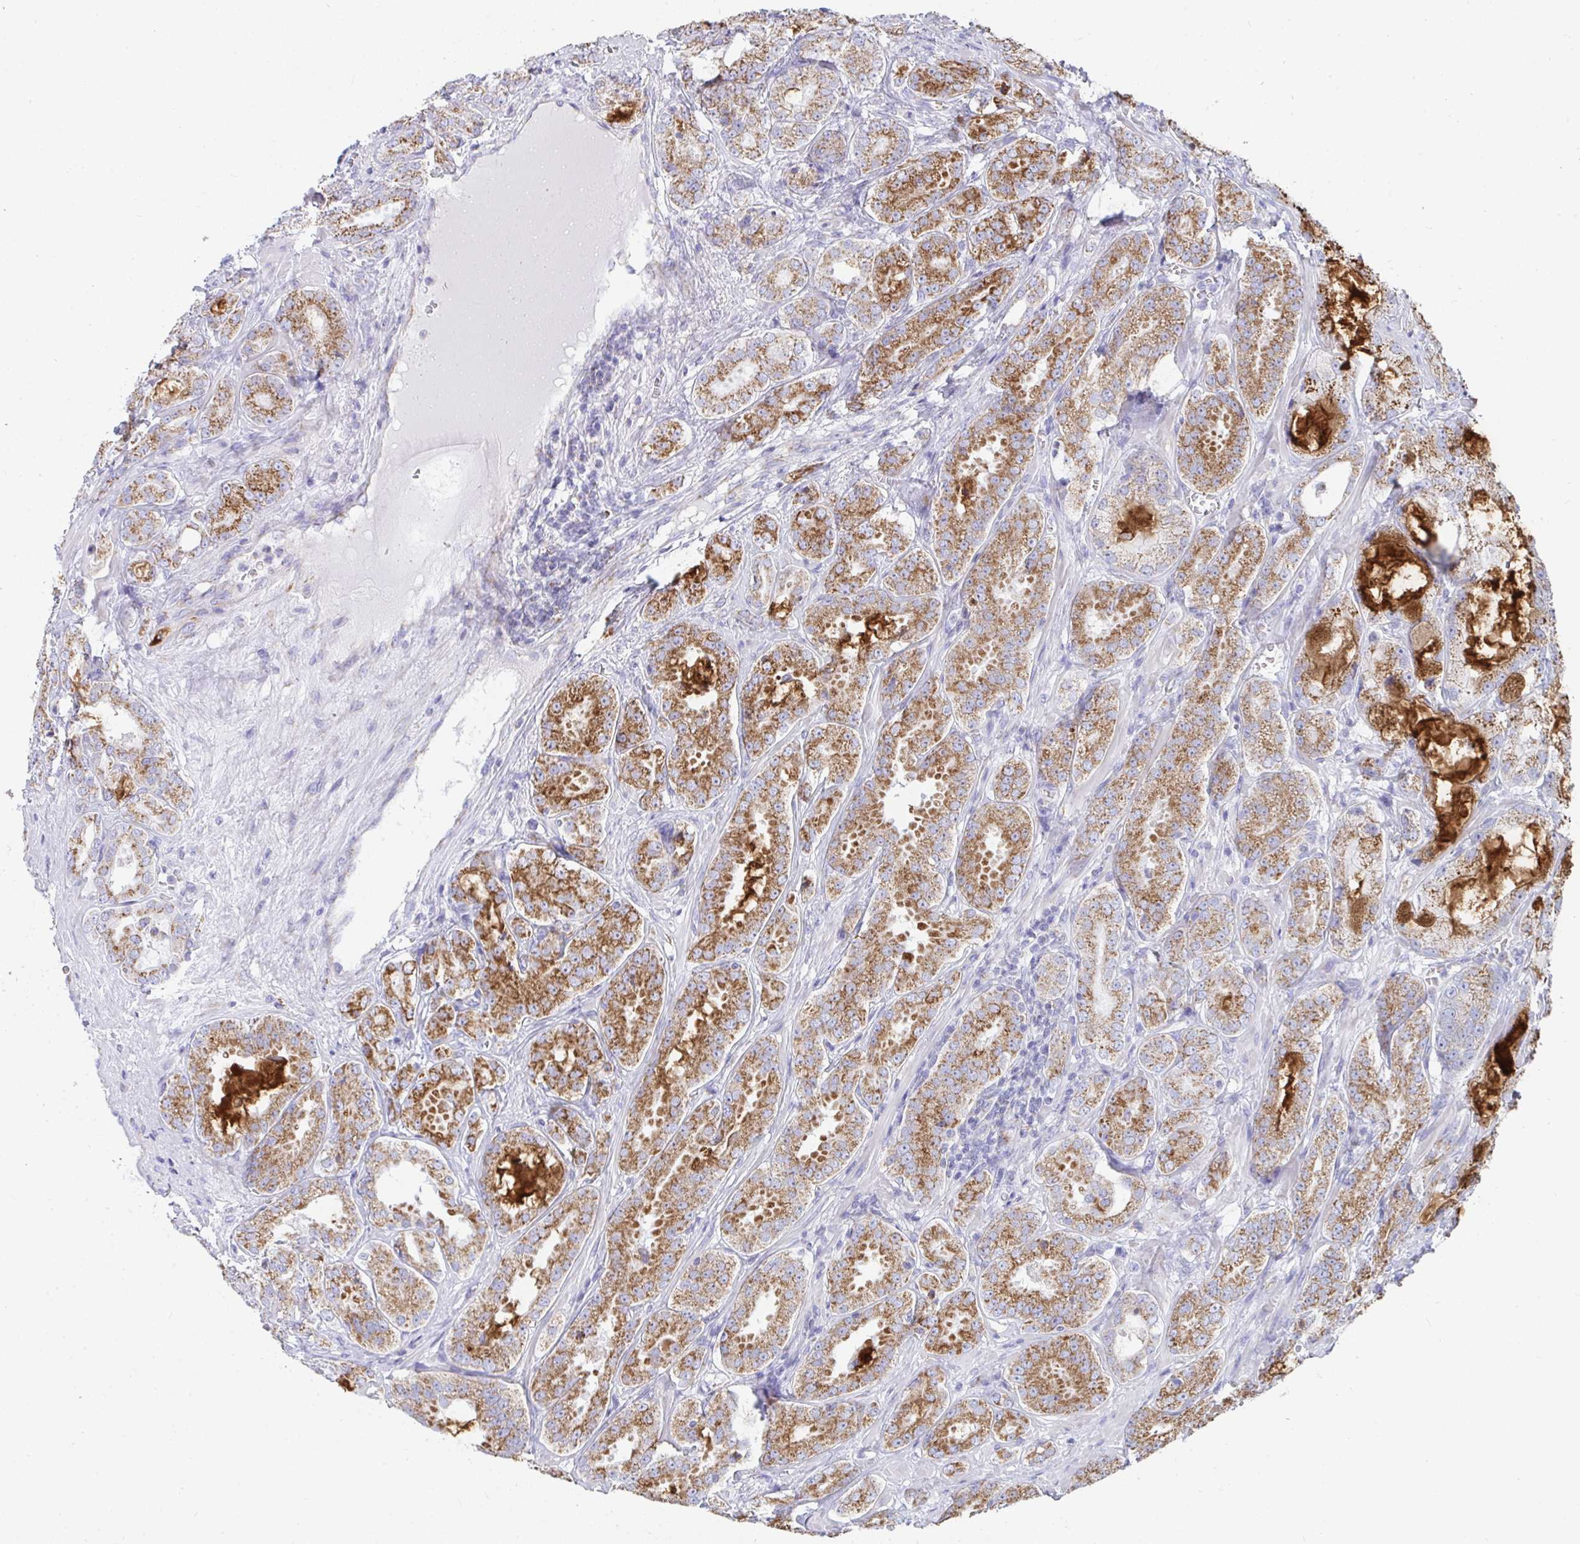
{"staining": {"intensity": "strong", "quantity": ">75%", "location": "cytoplasmic/membranous"}, "tissue": "prostate cancer", "cell_type": "Tumor cells", "image_type": "cancer", "snomed": [{"axis": "morphology", "description": "Adenocarcinoma, High grade"}, {"axis": "topography", "description": "Prostate"}], "caption": "Prostate cancer (adenocarcinoma (high-grade)) tissue exhibits strong cytoplasmic/membranous positivity in about >75% of tumor cells, visualized by immunohistochemistry. (brown staining indicates protein expression, while blue staining denotes nuclei).", "gene": "AIFM1", "patient": {"sex": "male", "age": 64}}